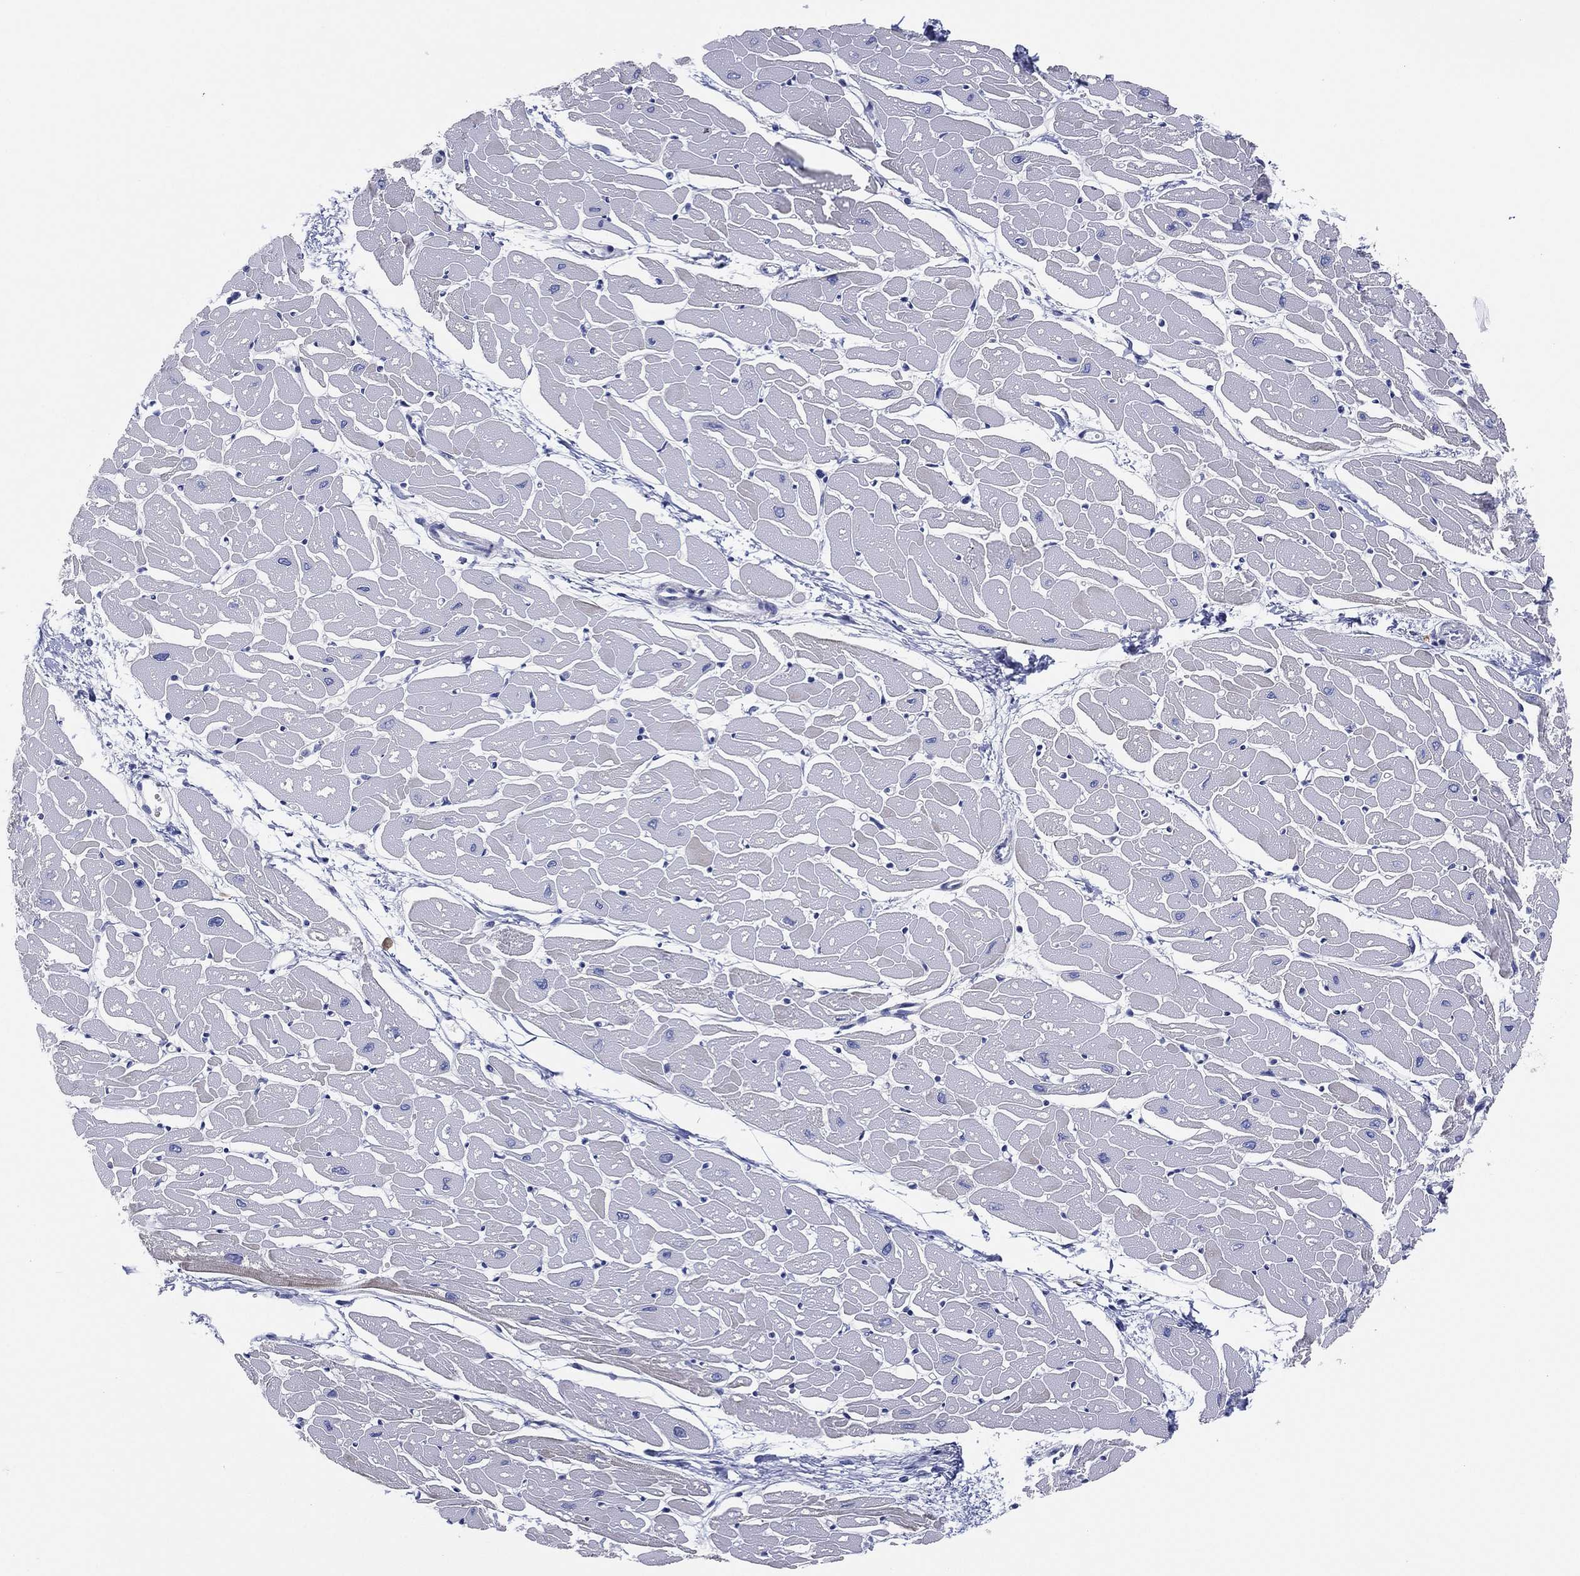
{"staining": {"intensity": "negative", "quantity": "none", "location": "none"}, "tissue": "heart muscle", "cell_type": "Cardiomyocytes", "image_type": "normal", "snomed": [{"axis": "morphology", "description": "Normal tissue, NOS"}, {"axis": "topography", "description": "Heart"}], "caption": "Immunohistochemical staining of unremarkable human heart muscle reveals no significant positivity in cardiomyocytes. (Brightfield microscopy of DAB (3,3'-diaminobenzidine) immunohistochemistry at high magnification).", "gene": "TMEM40", "patient": {"sex": "male", "age": 57}}